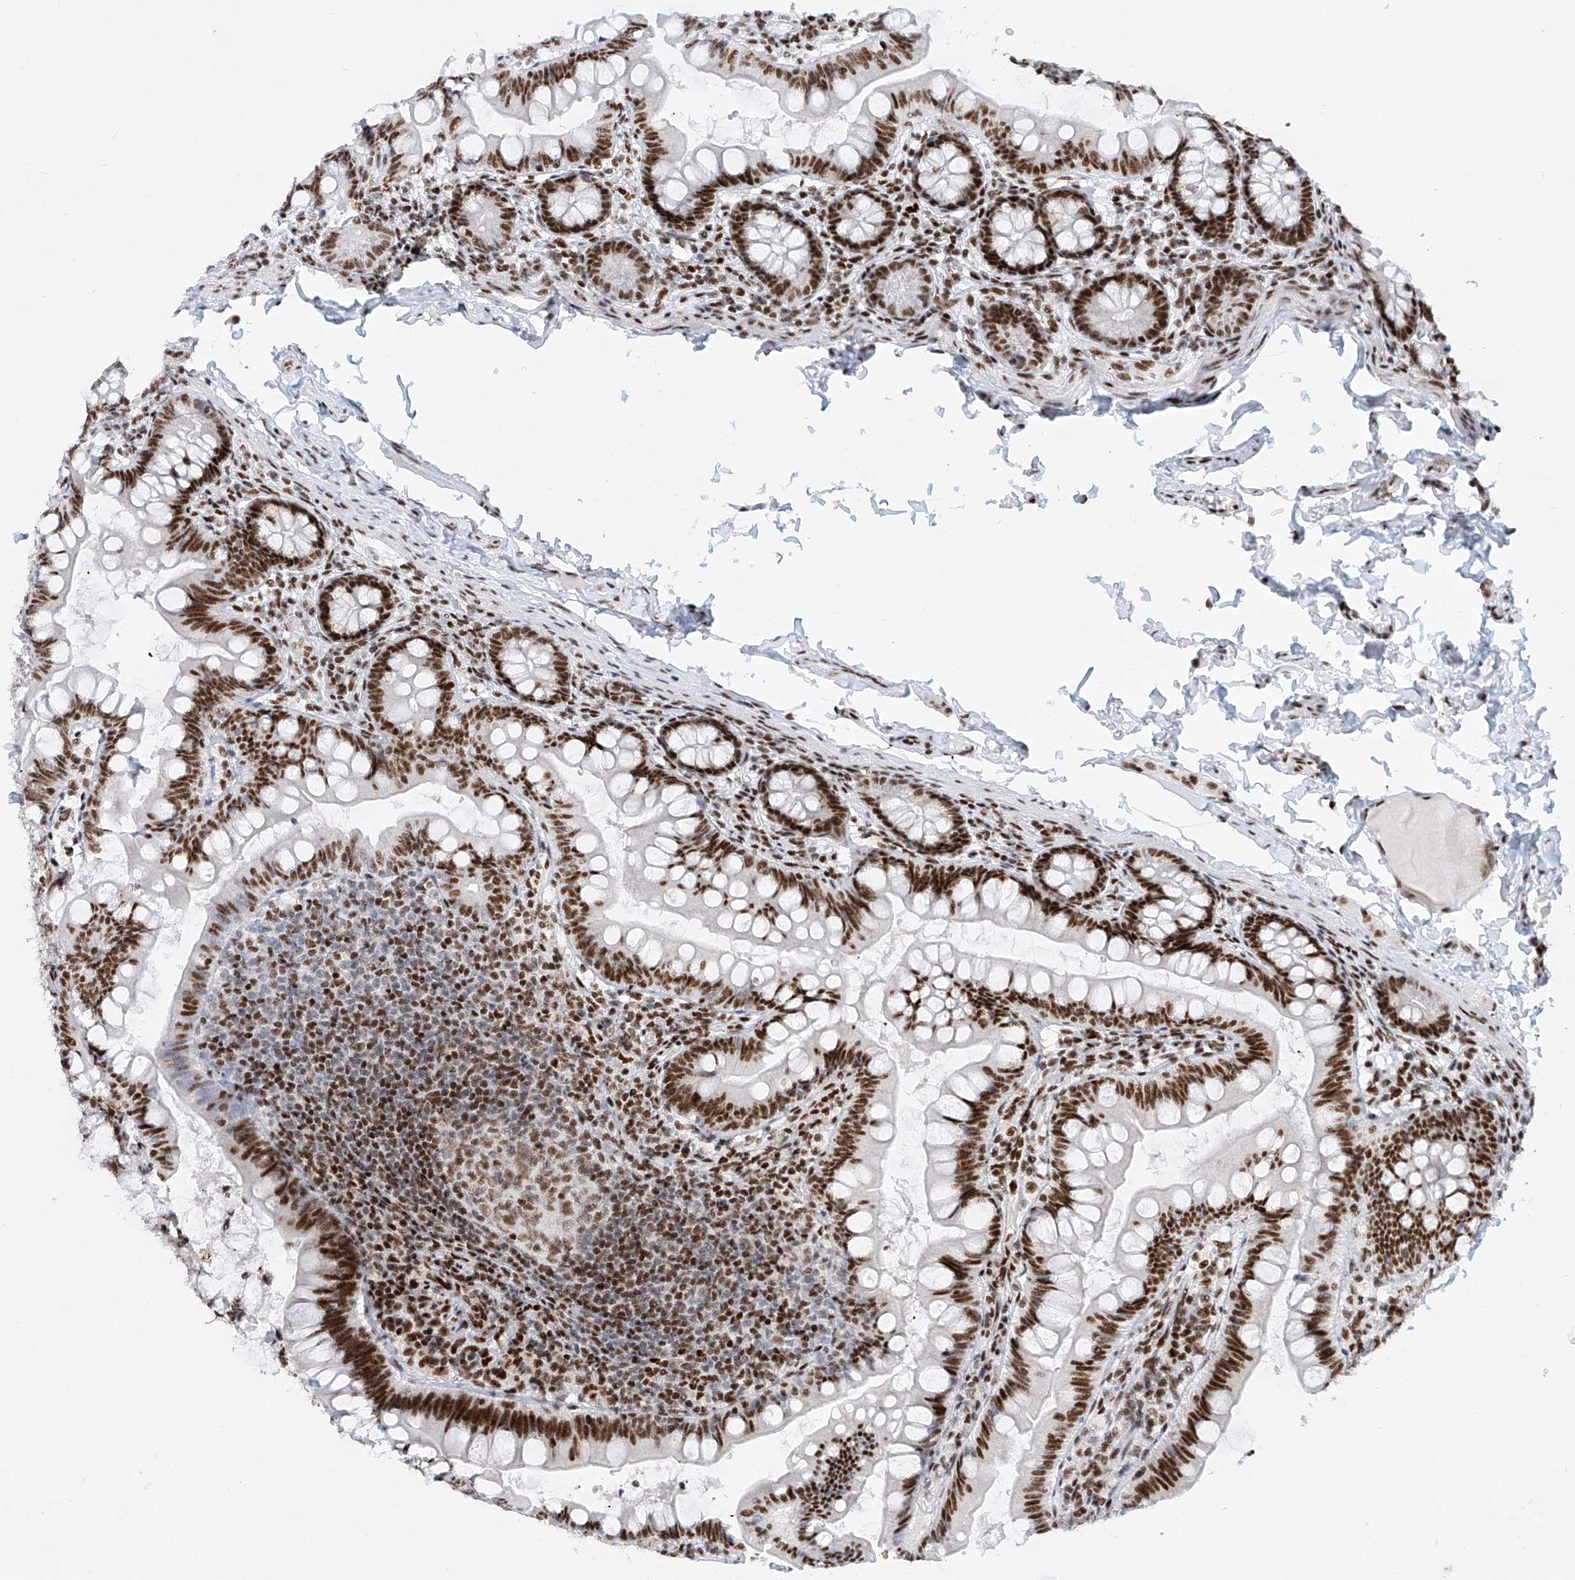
{"staining": {"intensity": "strong", "quantity": ">75%", "location": "nuclear"}, "tissue": "small intestine", "cell_type": "Glandular cells", "image_type": "normal", "snomed": [{"axis": "morphology", "description": "Normal tissue, NOS"}, {"axis": "topography", "description": "Small intestine"}], "caption": "Protein staining exhibits strong nuclear positivity in approximately >75% of glandular cells in benign small intestine.", "gene": "TAF4", "patient": {"sex": "male", "age": 7}}